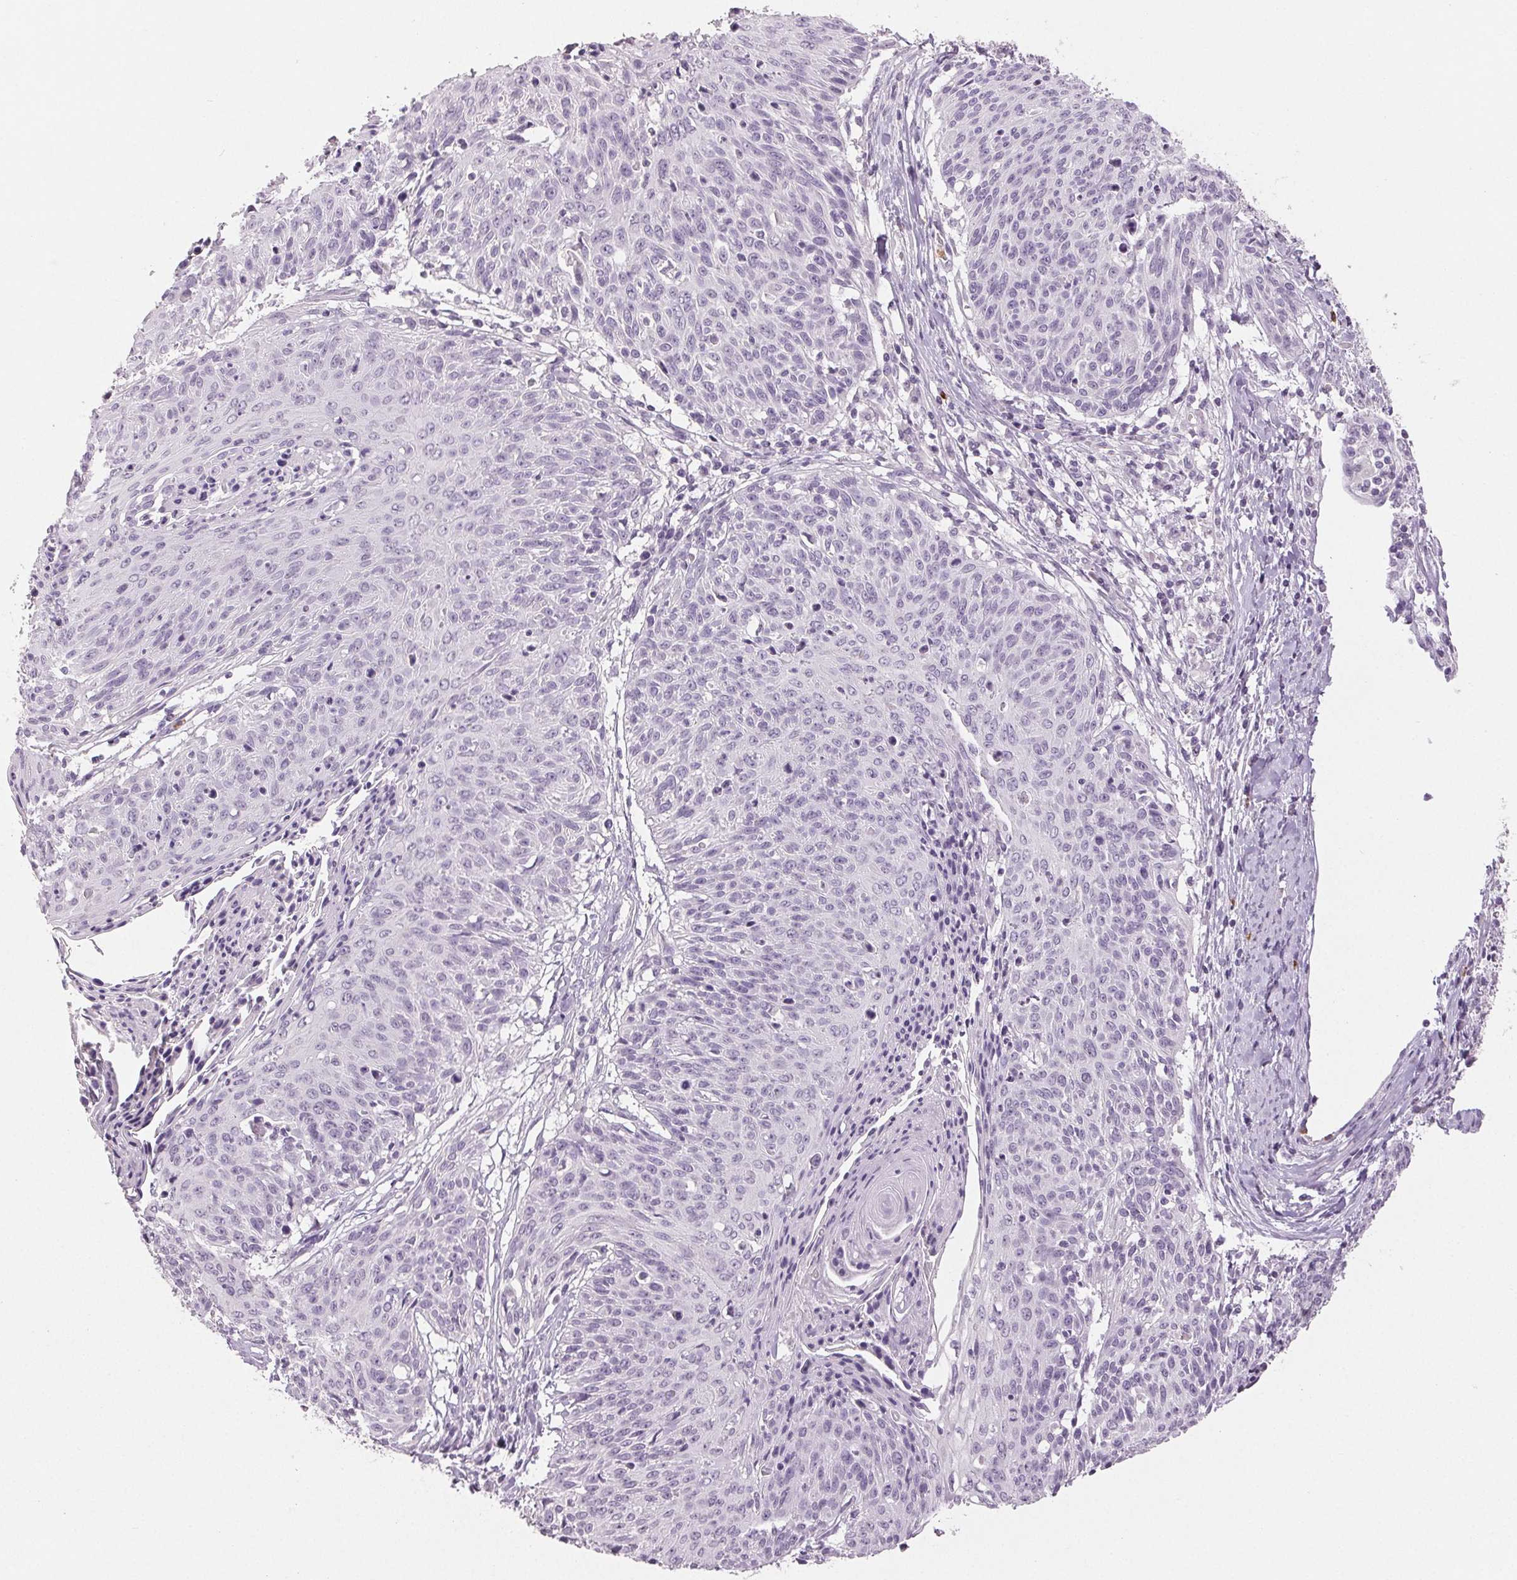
{"staining": {"intensity": "negative", "quantity": "none", "location": "none"}, "tissue": "cervical cancer", "cell_type": "Tumor cells", "image_type": "cancer", "snomed": [{"axis": "morphology", "description": "Squamous cell carcinoma, NOS"}, {"axis": "topography", "description": "Cervix"}], "caption": "Immunohistochemical staining of human cervical squamous cell carcinoma demonstrates no significant staining in tumor cells.", "gene": "LTF", "patient": {"sex": "female", "age": 45}}